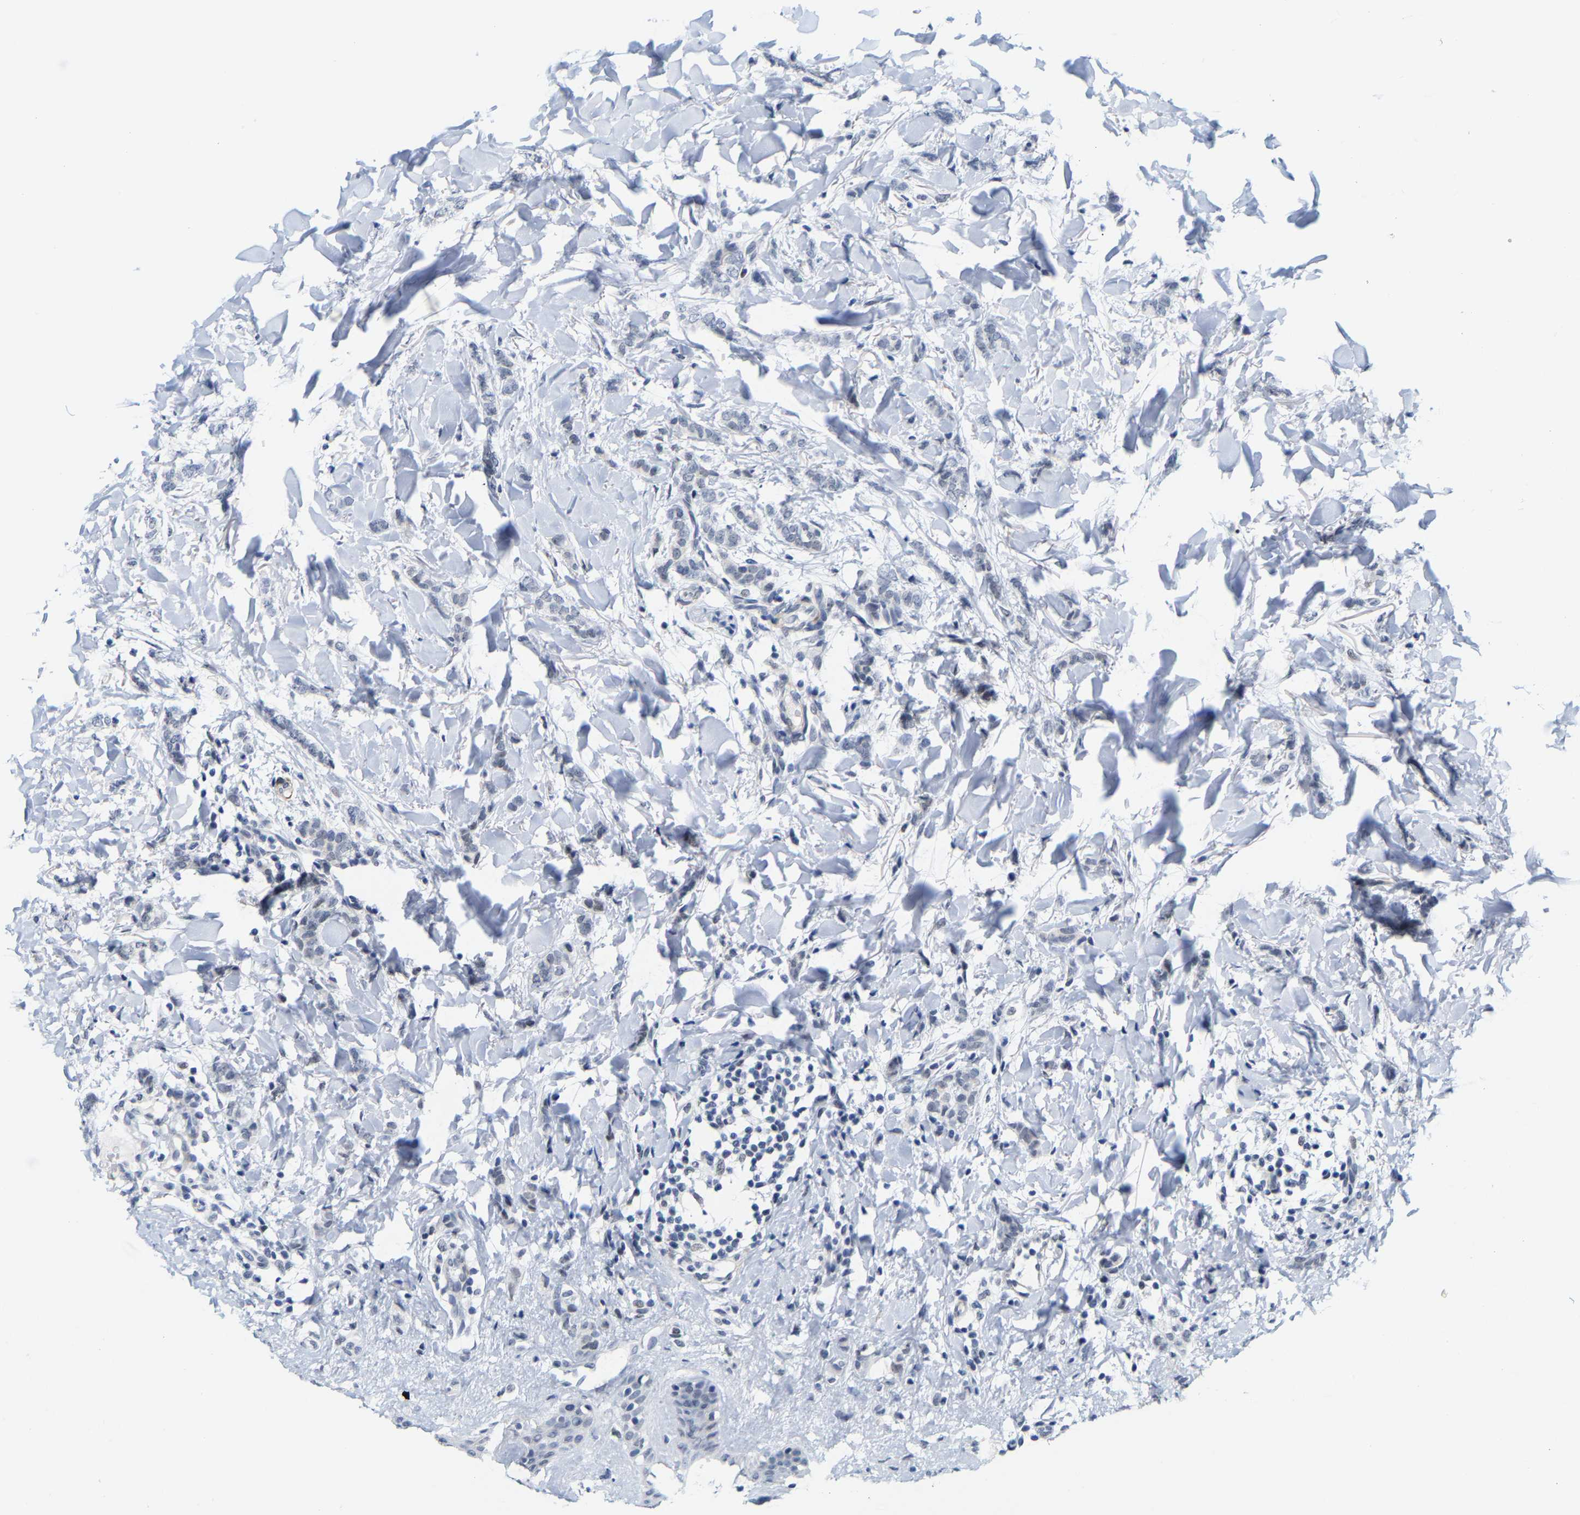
{"staining": {"intensity": "negative", "quantity": "none", "location": "none"}, "tissue": "breast cancer", "cell_type": "Tumor cells", "image_type": "cancer", "snomed": [{"axis": "morphology", "description": "Lobular carcinoma"}, {"axis": "topography", "description": "Skin"}, {"axis": "topography", "description": "Breast"}], "caption": "This is an IHC histopathology image of human breast cancer (lobular carcinoma). There is no positivity in tumor cells.", "gene": "FAM180A", "patient": {"sex": "female", "age": 46}}